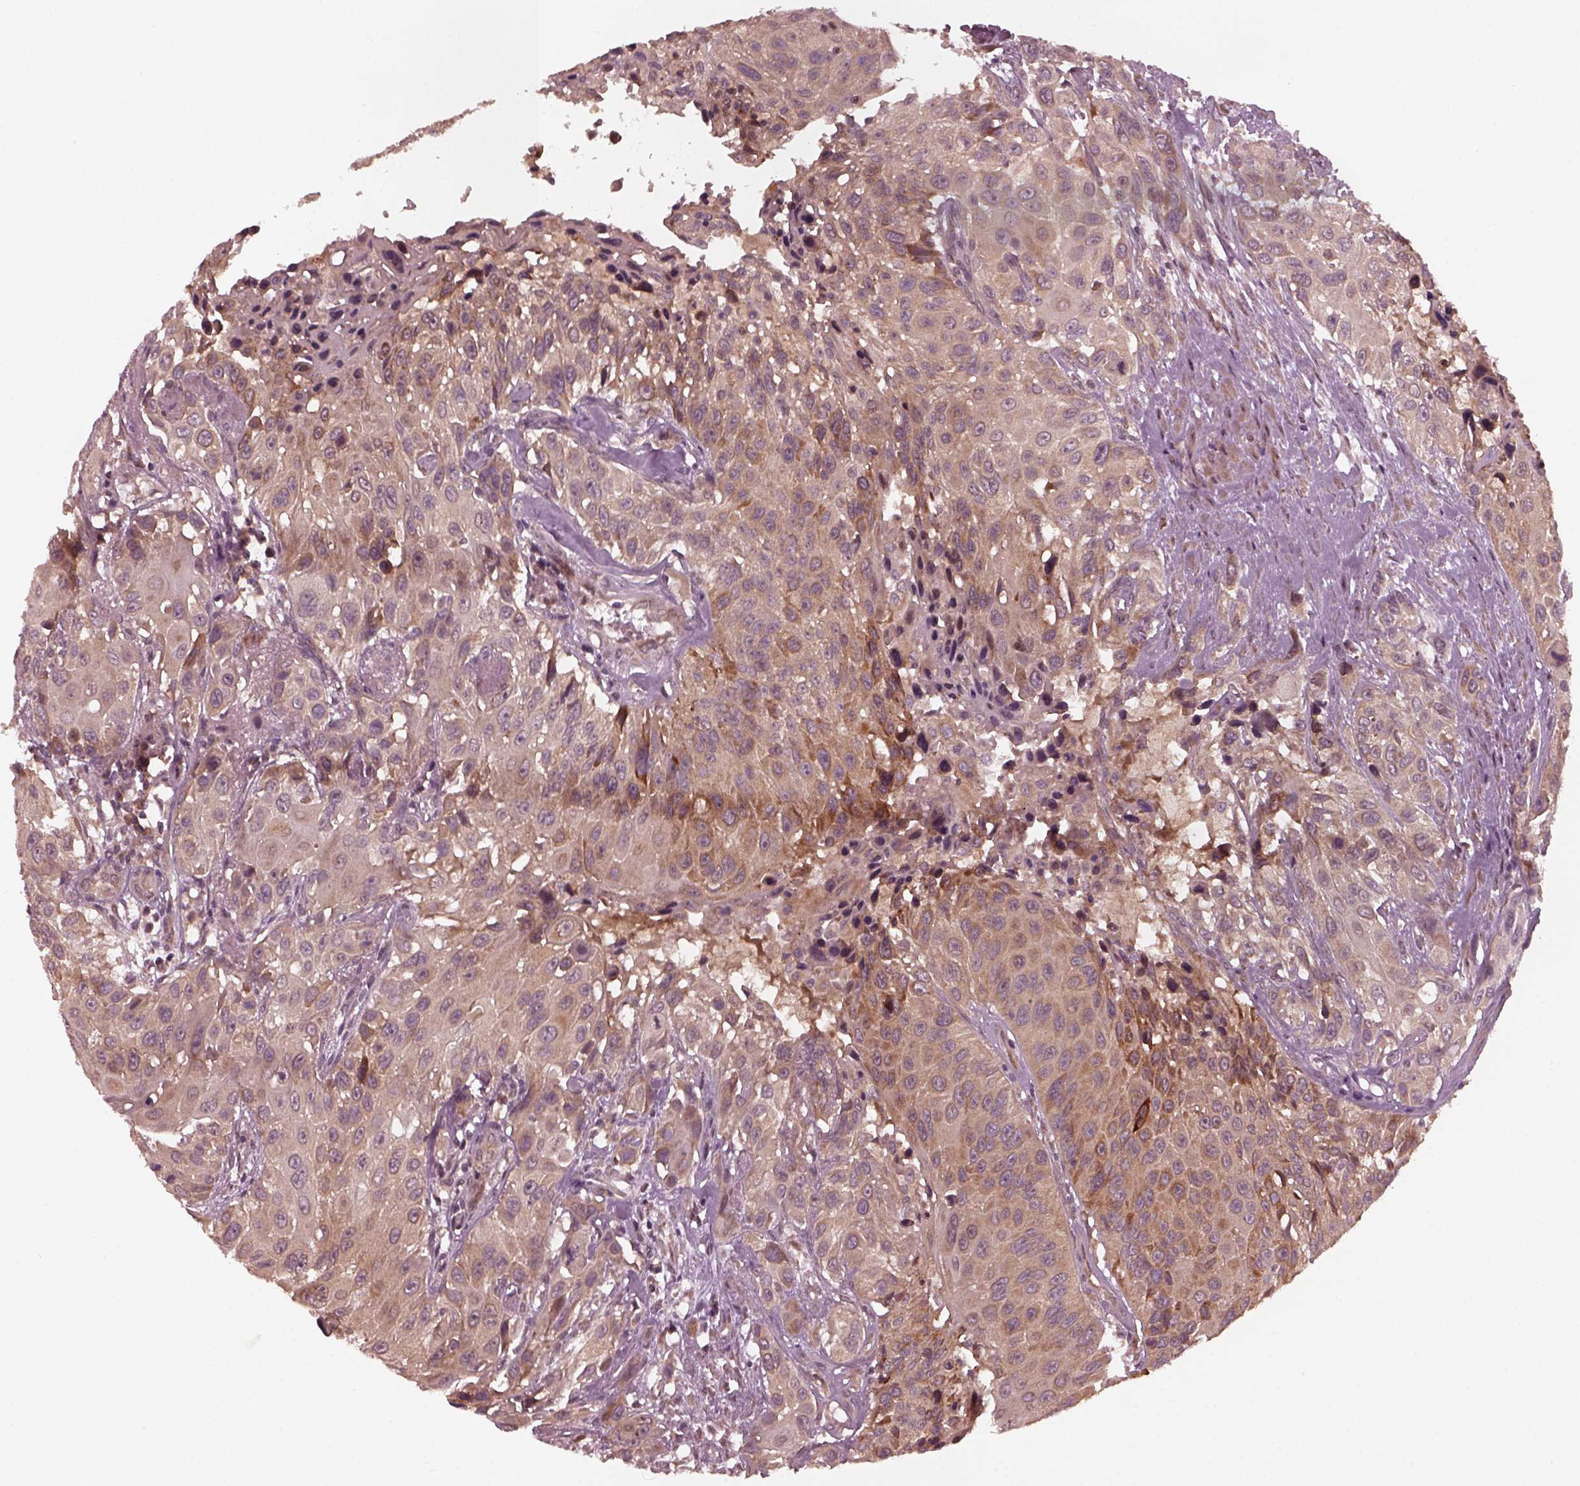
{"staining": {"intensity": "moderate", "quantity": "<25%", "location": "cytoplasmic/membranous"}, "tissue": "urothelial cancer", "cell_type": "Tumor cells", "image_type": "cancer", "snomed": [{"axis": "morphology", "description": "Urothelial carcinoma, NOS"}, {"axis": "topography", "description": "Urinary bladder"}], "caption": "An immunohistochemistry image of neoplastic tissue is shown. Protein staining in brown labels moderate cytoplasmic/membranous positivity in transitional cell carcinoma within tumor cells. The protein of interest is stained brown, and the nuclei are stained in blue (DAB IHC with brightfield microscopy, high magnification).", "gene": "FAF2", "patient": {"sex": "male", "age": 55}}